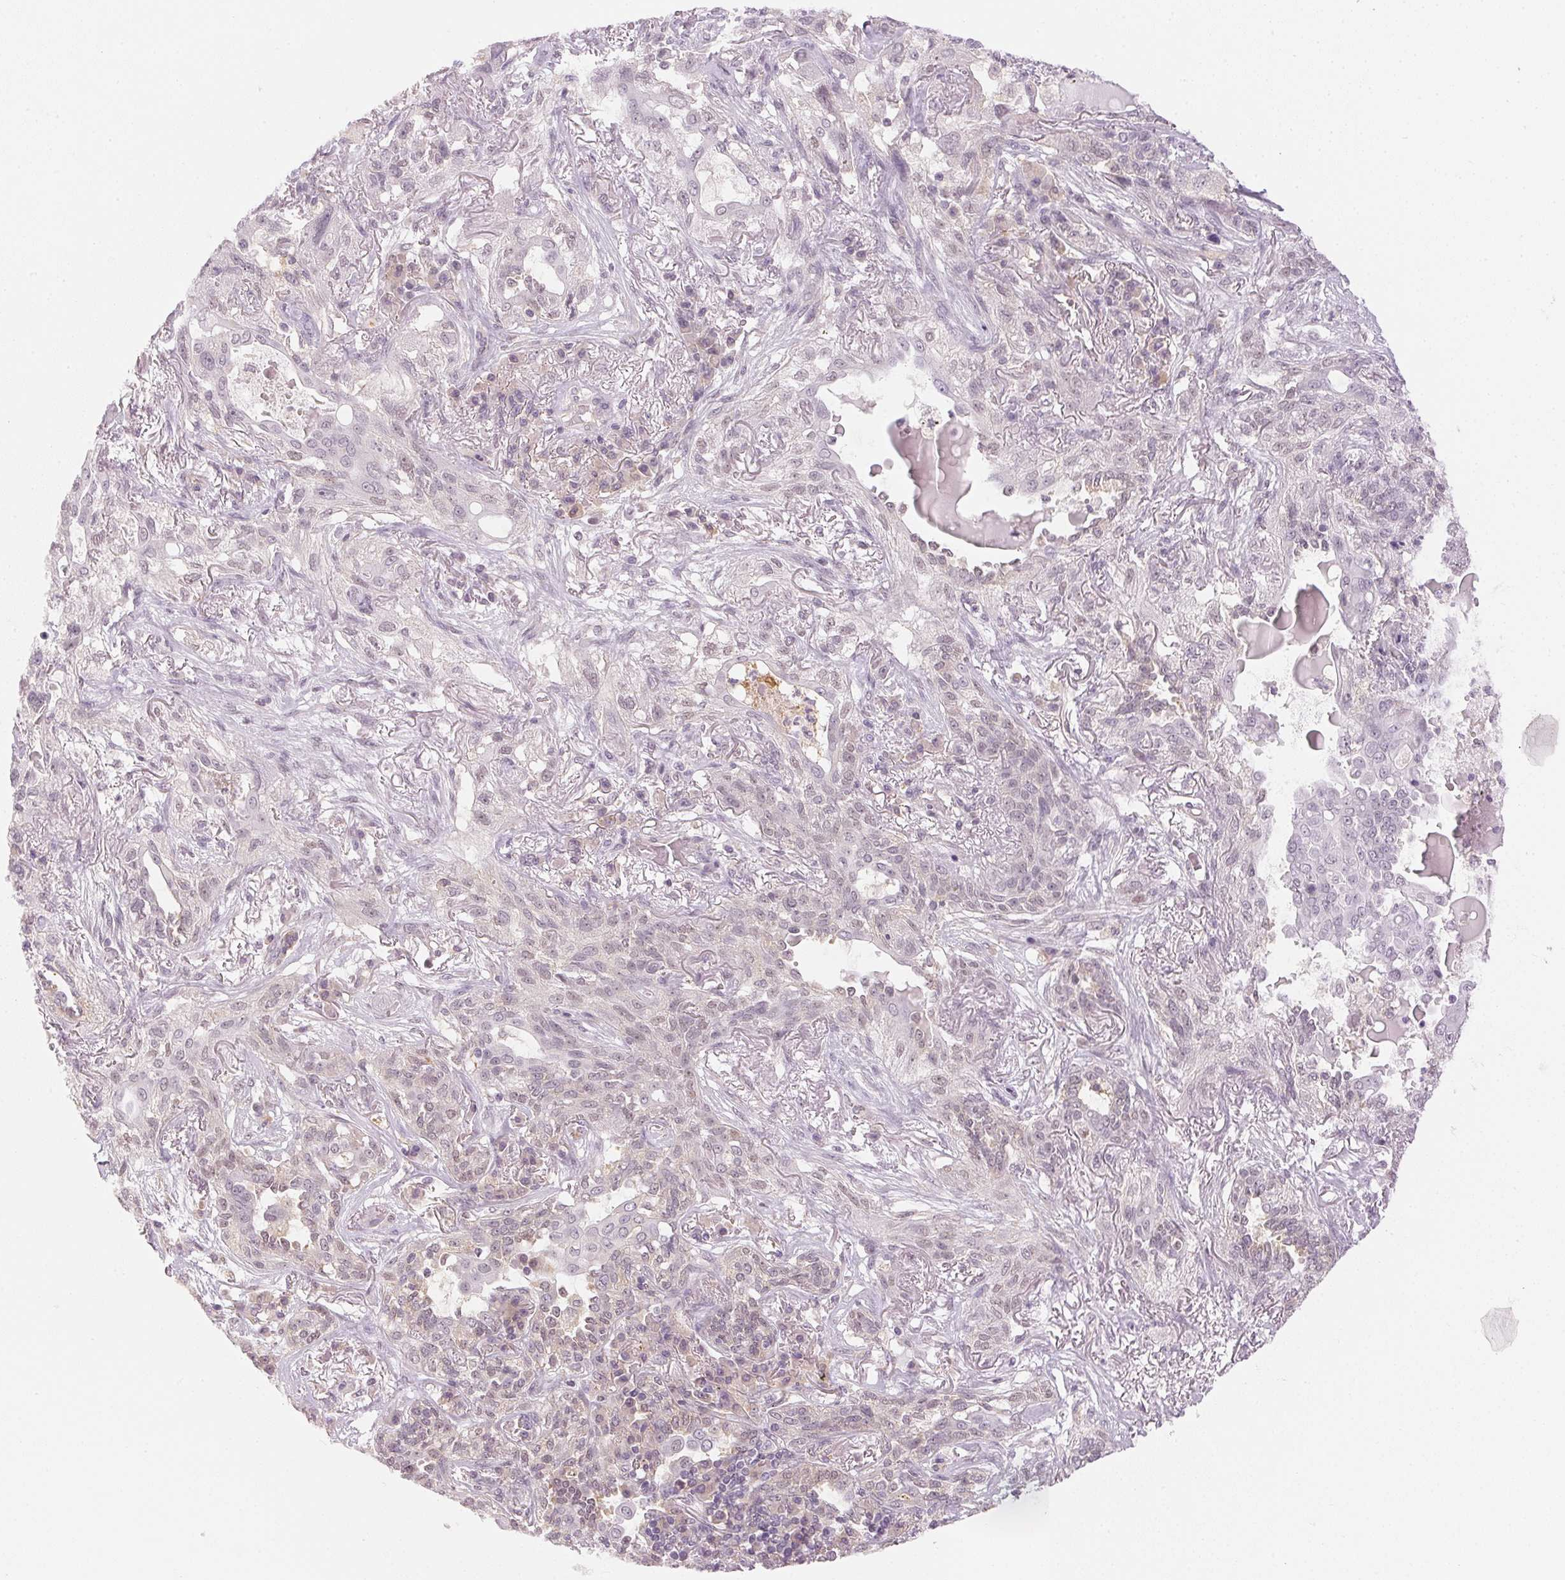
{"staining": {"intensity": "negative", "quantity": "none", "location": "none"}, "tissue": "lung cancer", "cell_type": "Tumor cells", "image_type": "cancer", "snomed": [{"axis": "morphology", "description": "Squamous cell carcinoma, NOS"}, {"axis": "topography", "description": "Lung"}], "caption": "Image shows no significant protein positivity in tumor cells of lung squamous cell carcinoma.", "gene": "KPRP", "patient": {"sex": "female", "age": 70}}